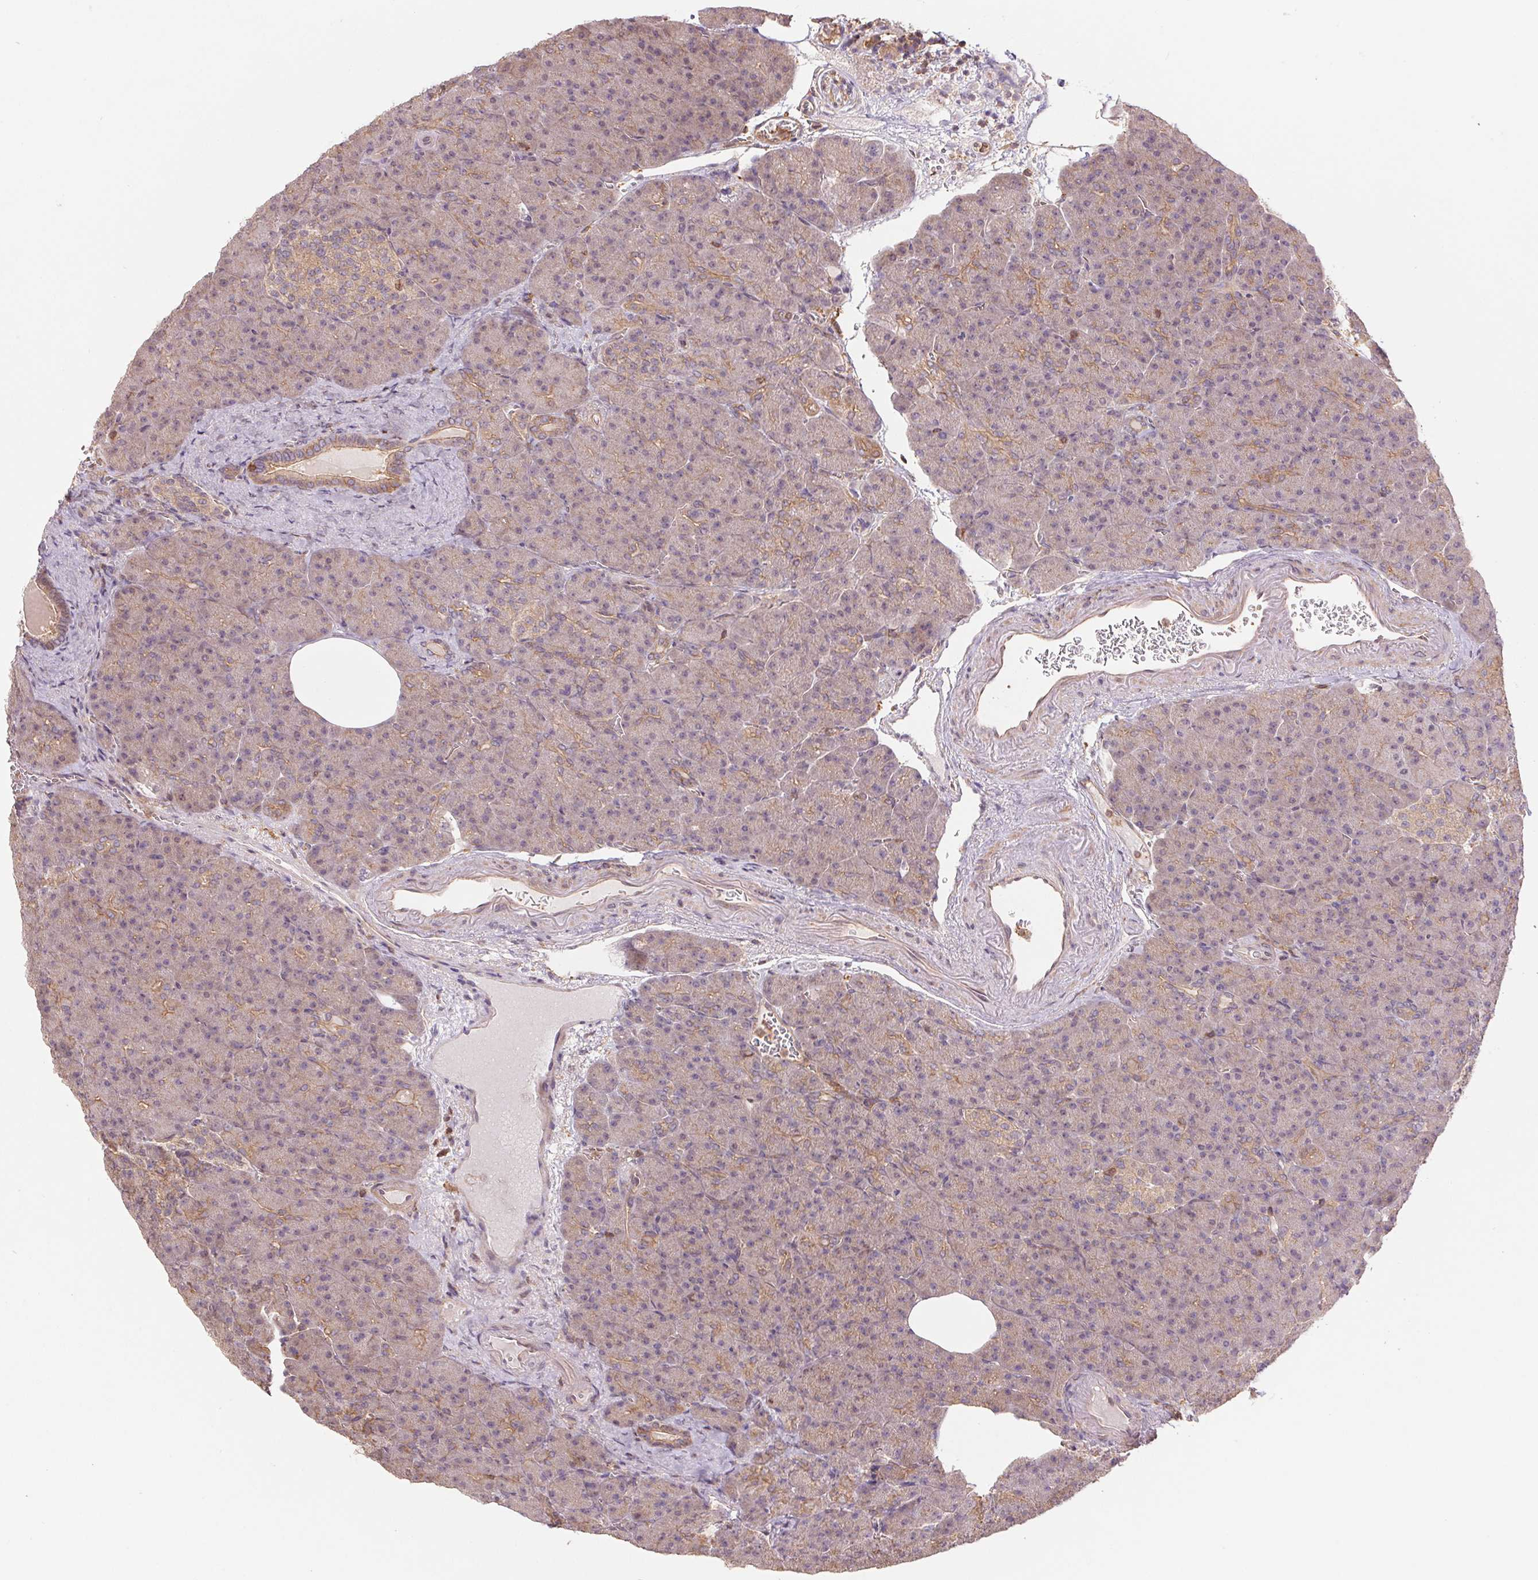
{"staining": {"intensity": "moderate", "quantity": "25%-75%", "location": "cytoplasmic/membranous"}, "tissue": "pancreas", "cell_type": "Exocrine glandular cells", "image_type": "normal", "snomed": [{"axis": "morphology", "description": "Normal tissue, NOS"}, {"axis": "topography", "description": "Pancreas"}], "caption": "Immunohistochemical staining of unremarkable human pancreas exhibits medium levels of moderate cytoplasmic/membranous positivity in about 25%-75% of exocrine glandular cells. Nuclei are stained in blue.", "gene": "TUBA1A", "patient": {"sex": "female", "age": 74}}